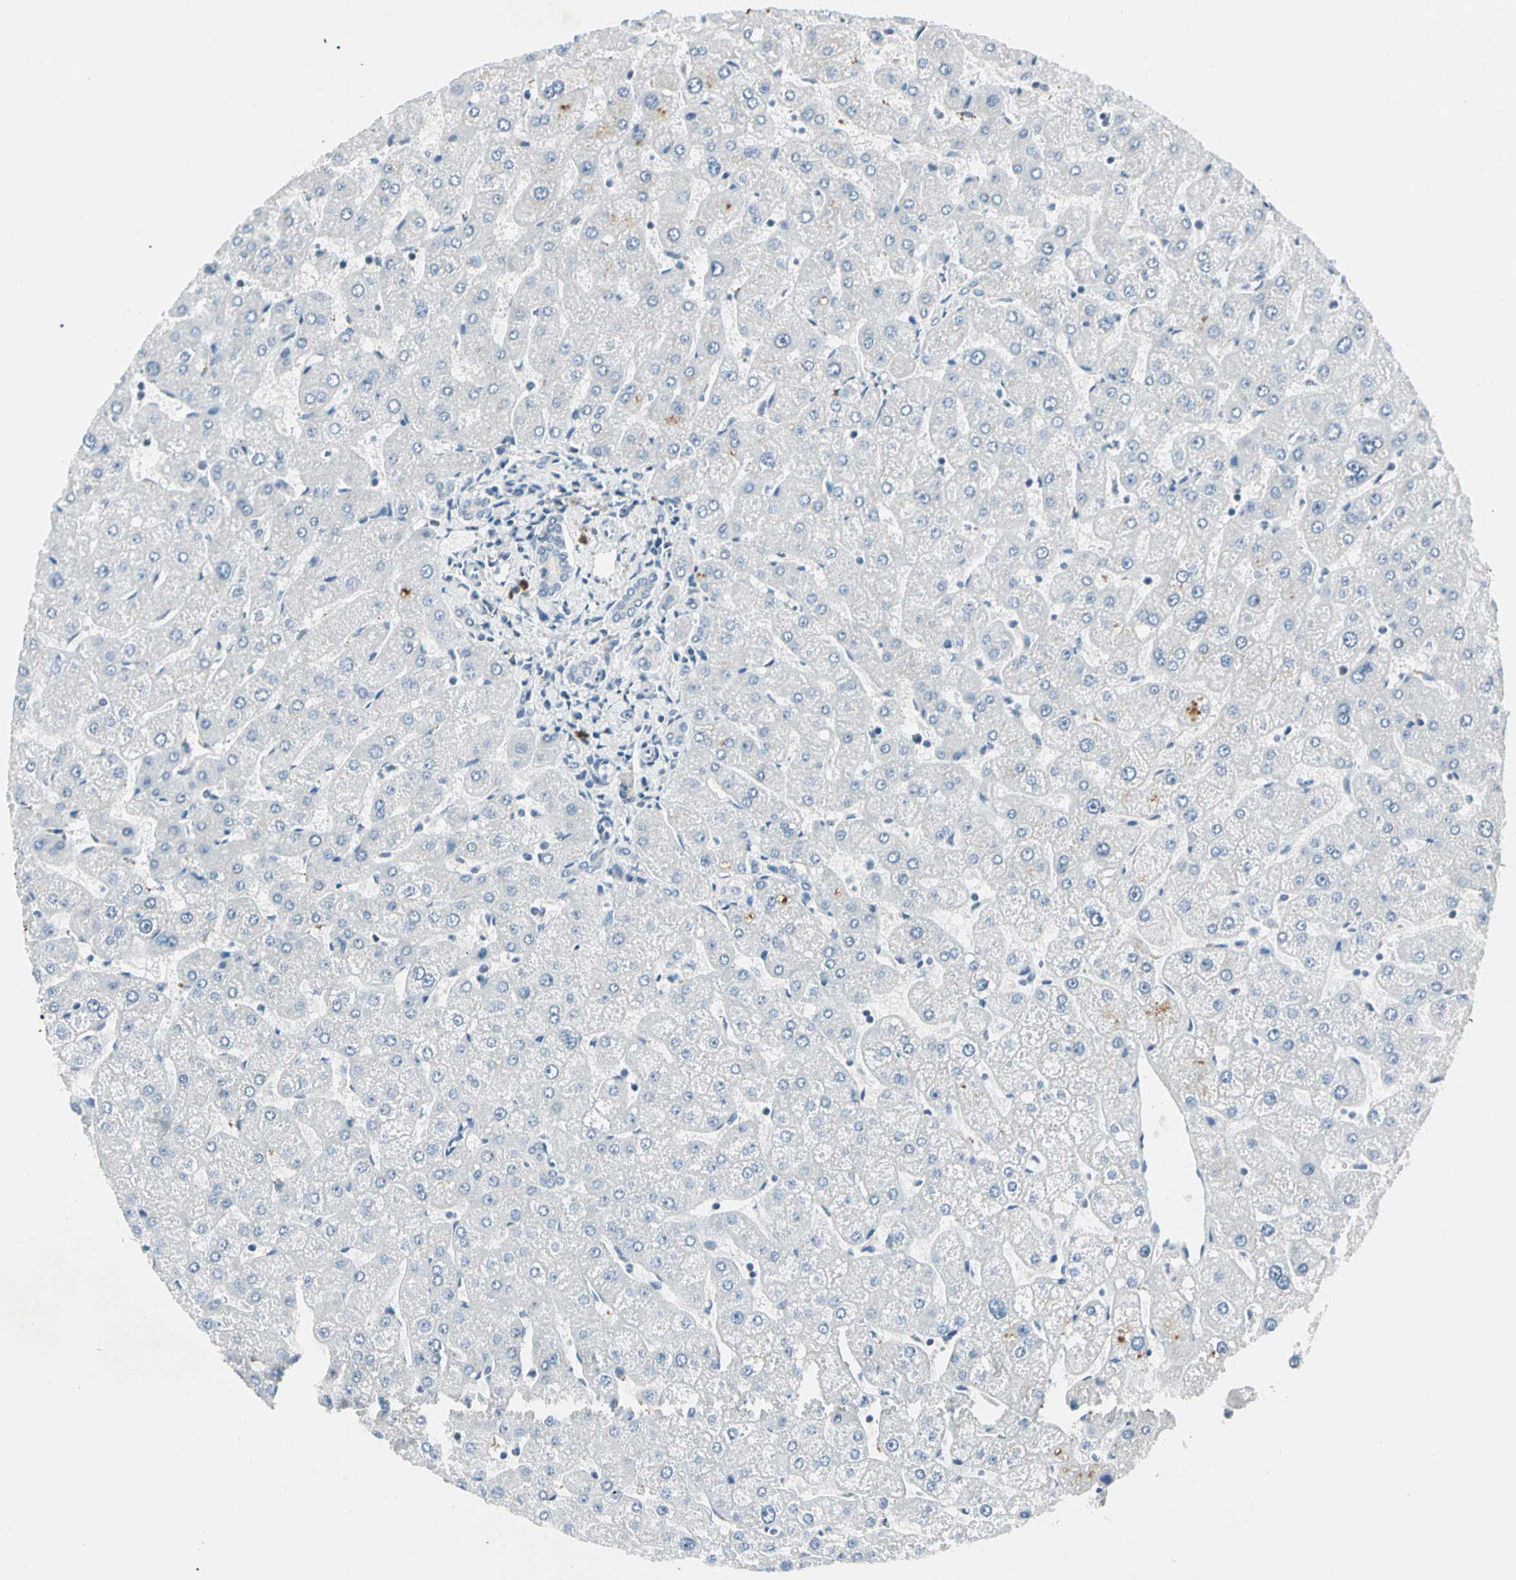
{"staining": {"intensity": "negative", "quantity": "none", "location": "none"}, "tissue": "liver", "cell_type": "Cholangiocytes", "image_type": "normal", "snomed": [{"axis": "morphology", "description": "Normal tissue, NOS"}, {"axis": "topography", "description": "Liver"}], "caption": "This histopathology image is of normal liver stained with IHC to label a protein in brown with the nuclei are counter-stained blue. There is no staining in cholangiocytes.", "gene": "ZSCAN1", "patient": {"sex": "male", "age": 67}}